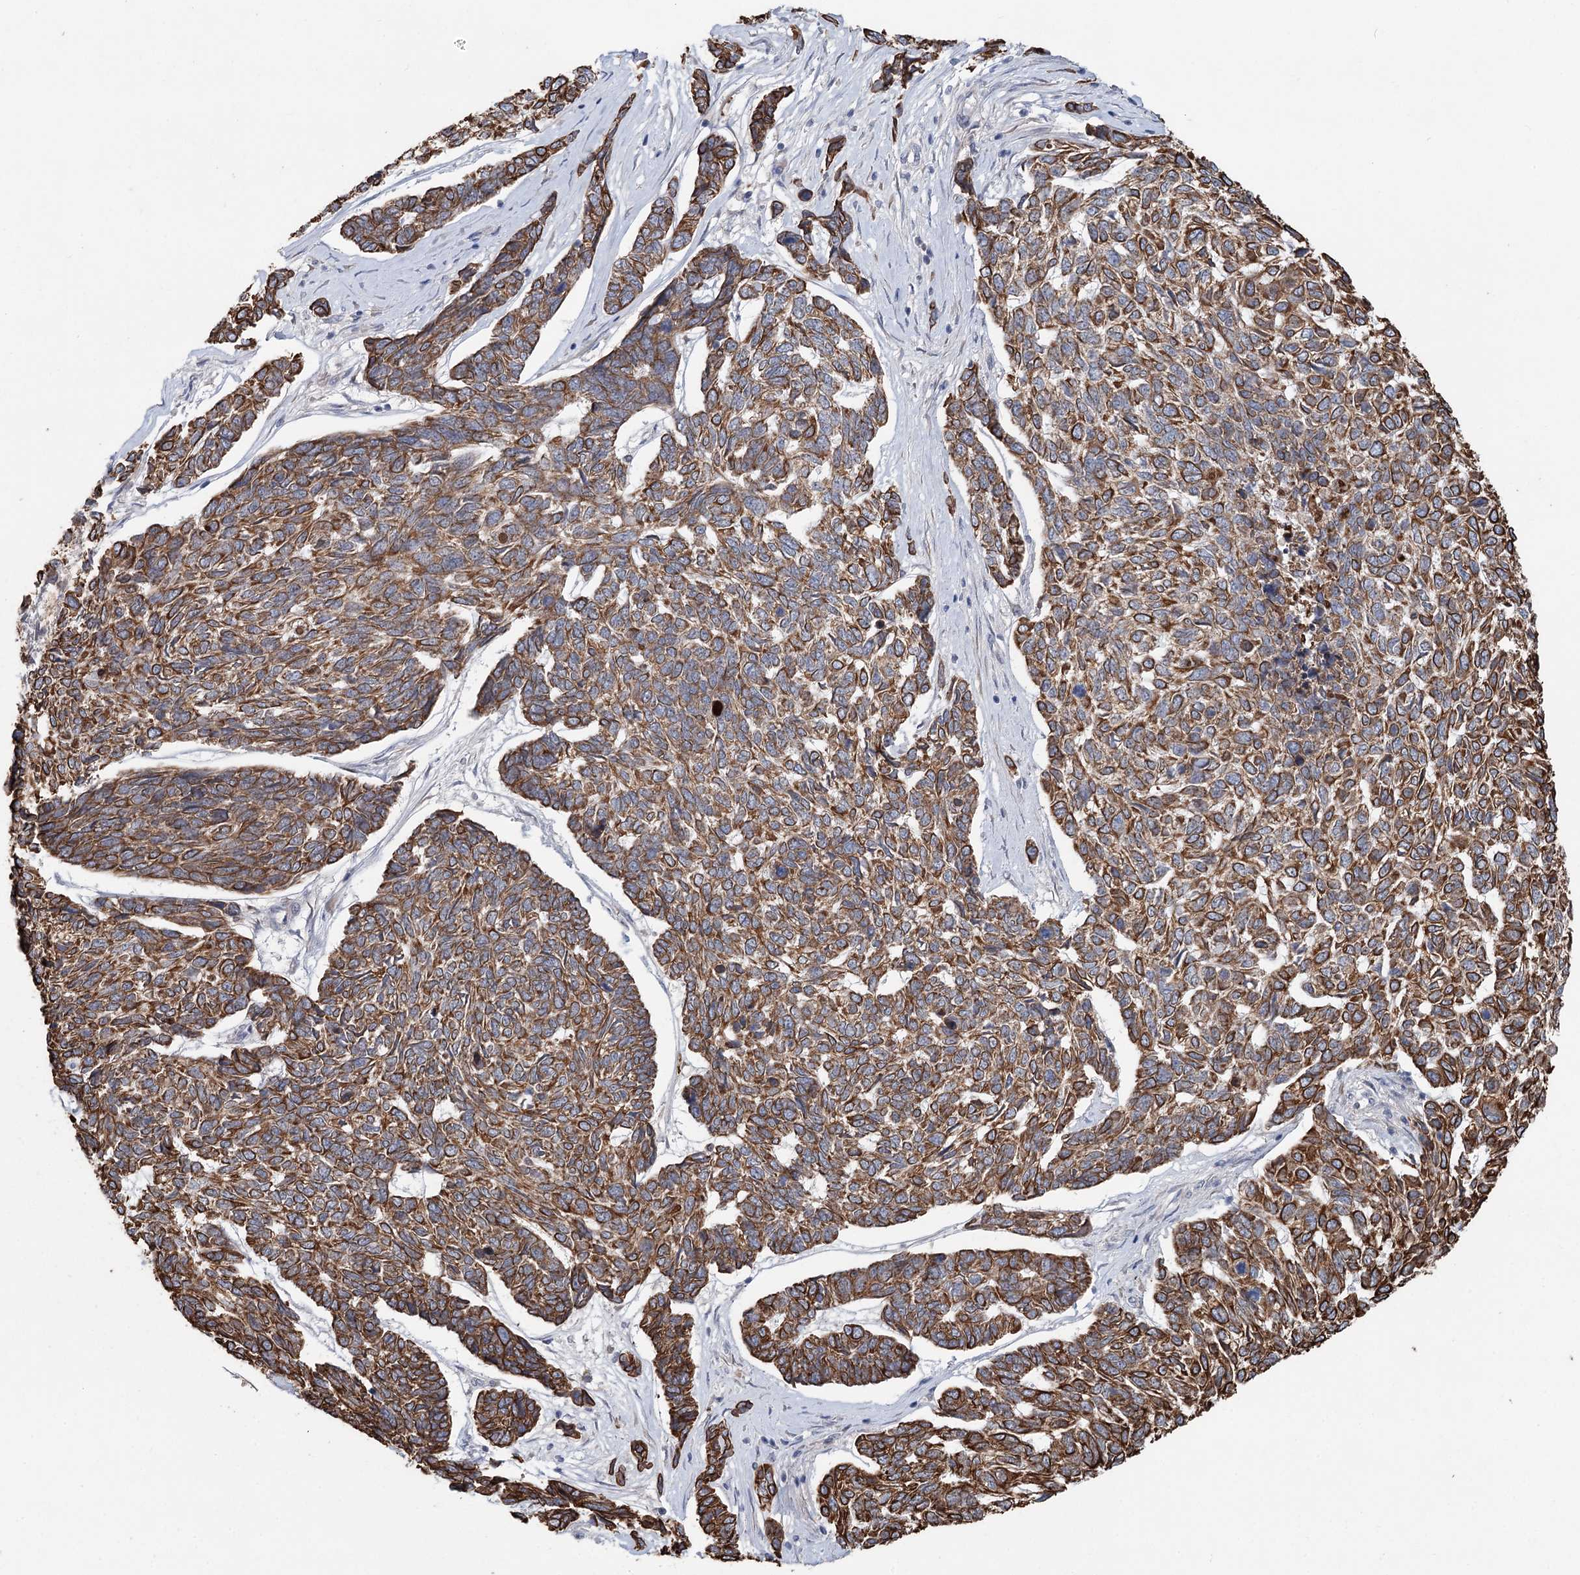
{"staining": {"intensity": "strong", "quantity": ">75%", "location": "cytoplasmic/membranous"}, "tissue": "skin cancer", "cell_type": "Tumor cells", "image_type": "cancer", "snomed": [{"axis": "morphology", "description": "Basal cell carcinoma"}, {"axis": "topography", "description": "Skin"}], "caption": "Immunohistochemistry histopathology image of neoplastic tissue: human skin cancer stained using immunohistochemistry reveals high levels of strong protein expression localized specifically in the cytoplasmic/membranous of tumor cells, appearing as a cytoplasmic/membranous brown color.", "gene": "FBXO7", "patient": {"sex": "female", "age": 65}}